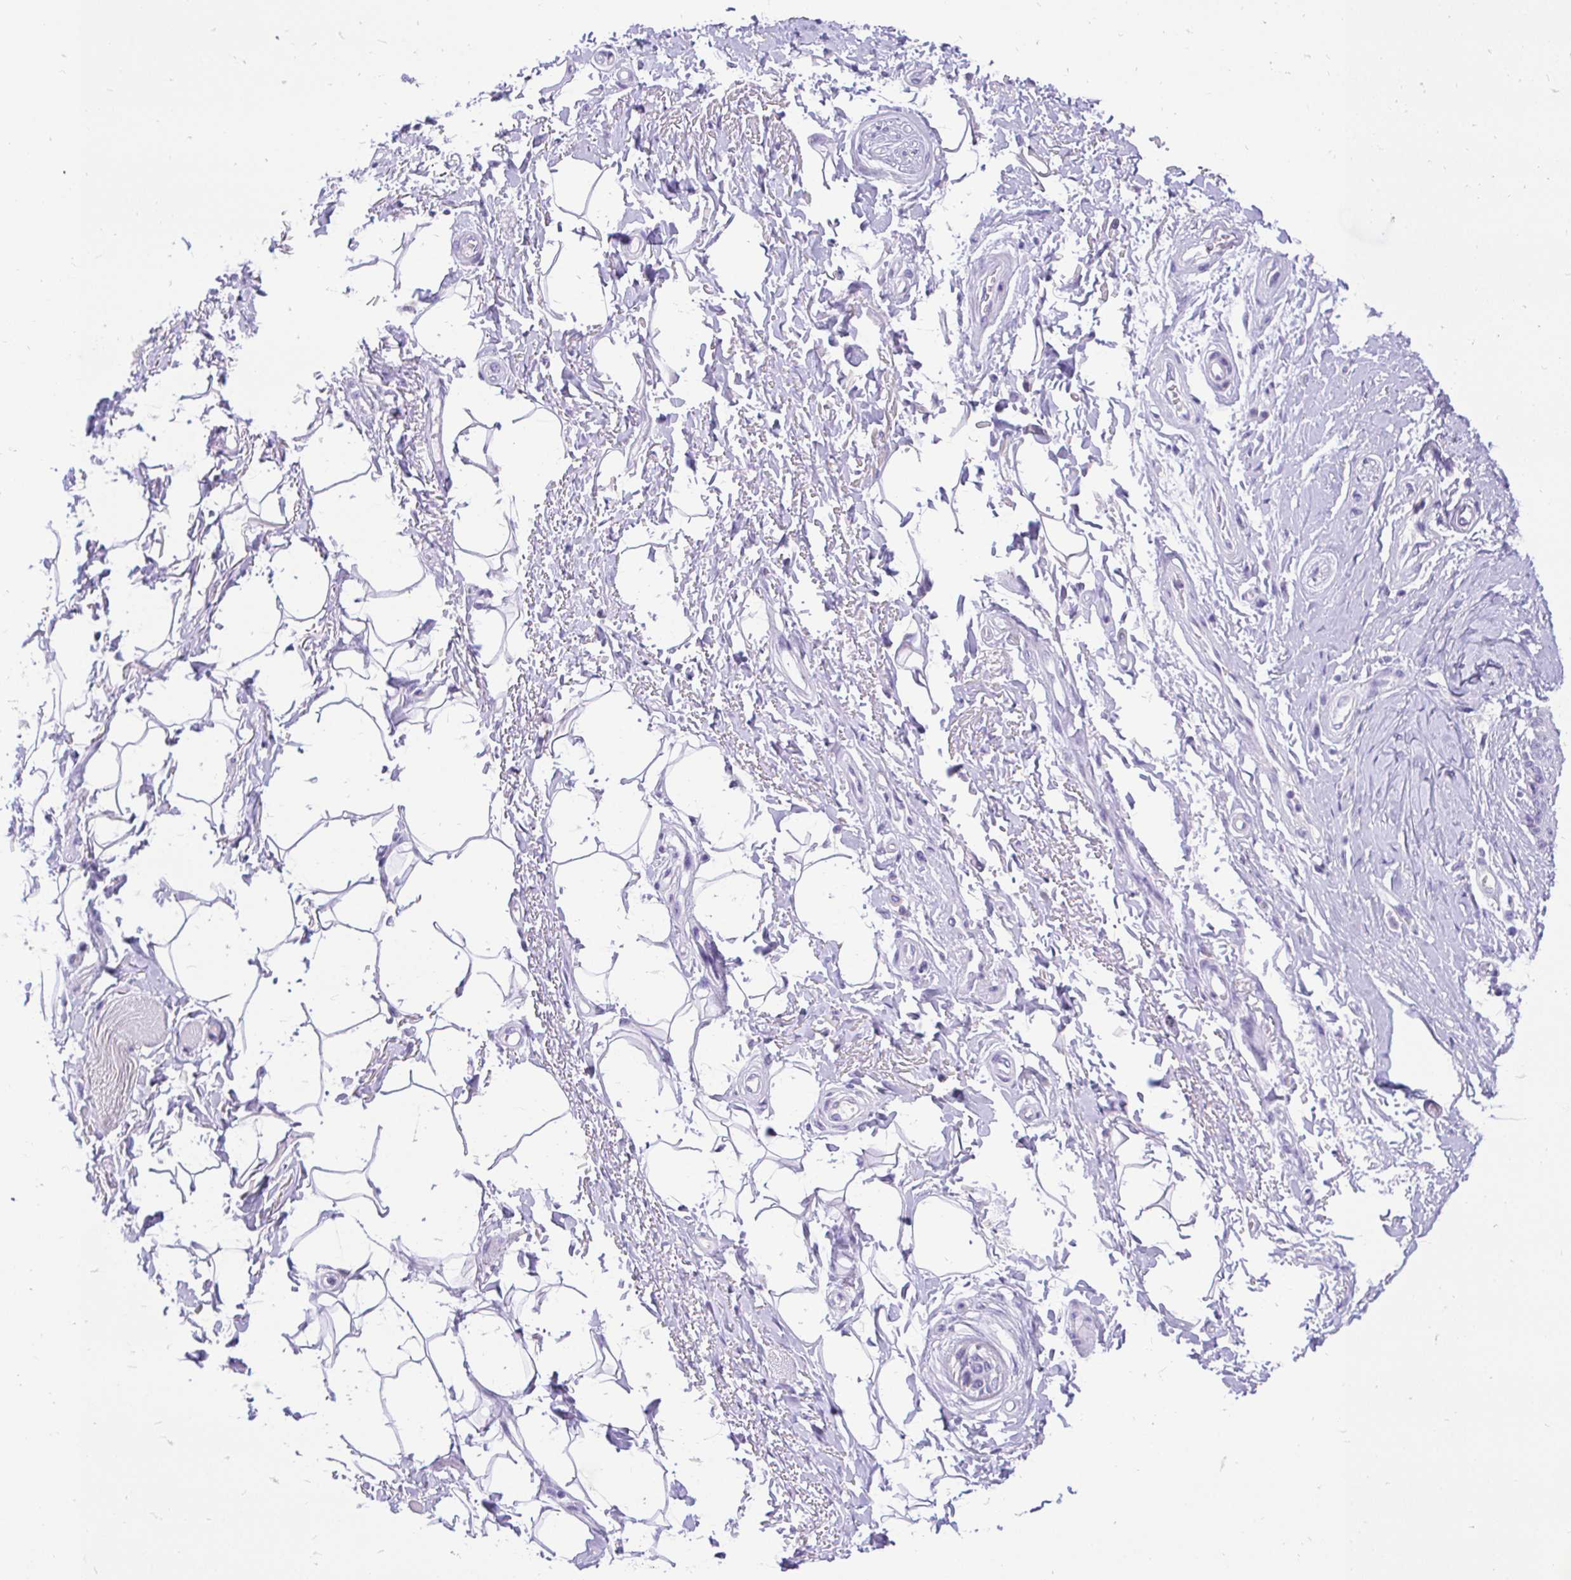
{"staining": {"intensity": "negative", "quantity": "none", "location": "none"}, "tissue": "adipose tissue", "cell_type": "Adipocytes", "image_type": "normal", "snomed": [{"axis": "morphology", "description": "Normal tissue, NOS"}, {"axis": "topography", "description": "Peripheral nerve tissue"}], "caption": "This photomicrograph is of benign adipose tissue stained with IHC to label a protein in brown with the nuclei are counter-stained blue. There is no staining in adipocytes.", "gene": "FATE1", "patient": {"sex": "male", "age": 51}}